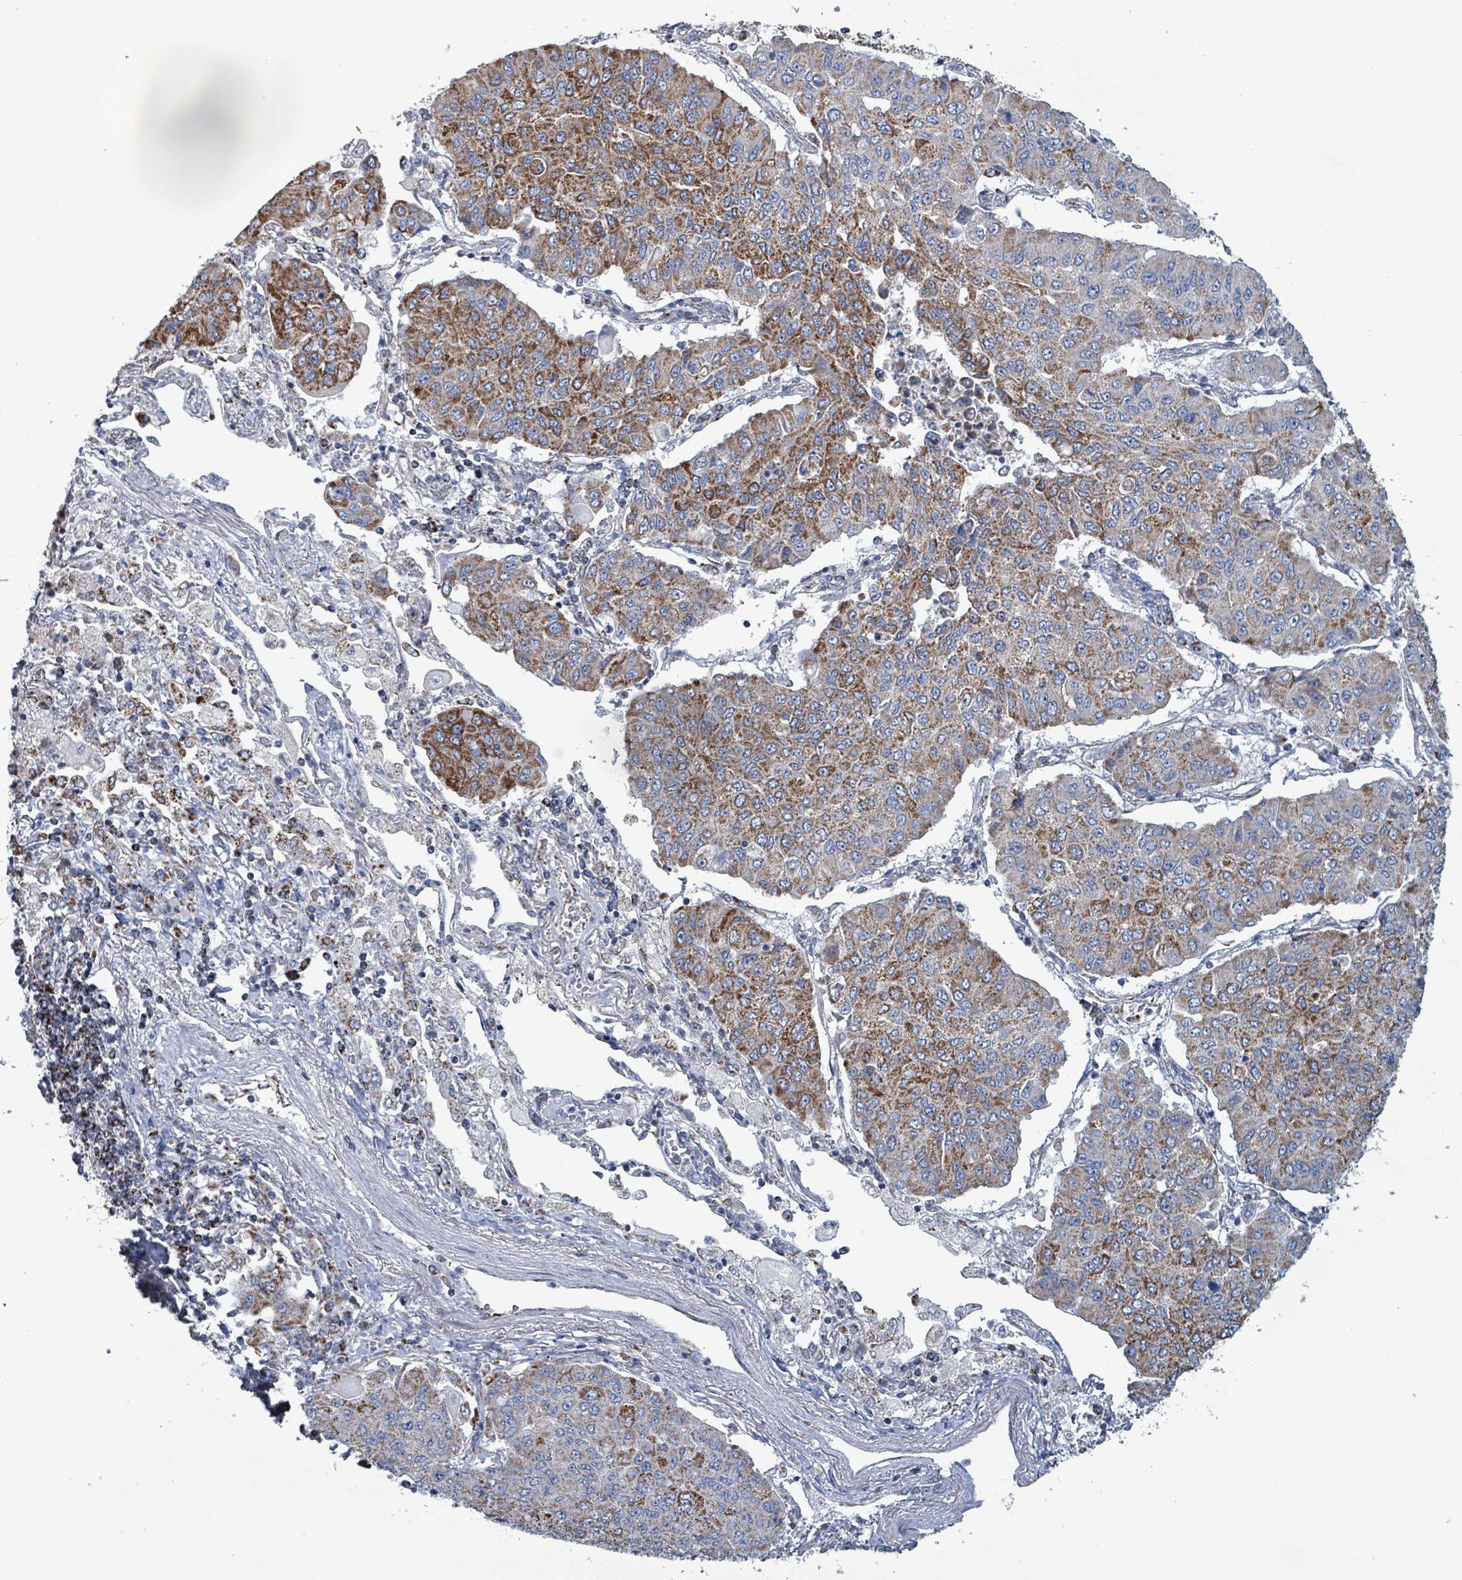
{"staining": {"intensity": "moderate", "quantity": ">75%", "location": "cytoplasmic/membranous"}, "tissue": "lung cancer", "cell_type": "Tumor cells", "image_type": "cancer", "snomed": [{"axis": "morphology", "description": "Squamous cell carcinoma, NOS"}, {"axis": "topography", "description": "Lung"}], "caption": "A histopathology image of human squamous cell carcinoma (lung) stained for a protein shows moderate cytoplasmic/membranous brown staining in tumor cells.", "gene": "IDH3B", "patient": {"sex": "male", "age": 74}}